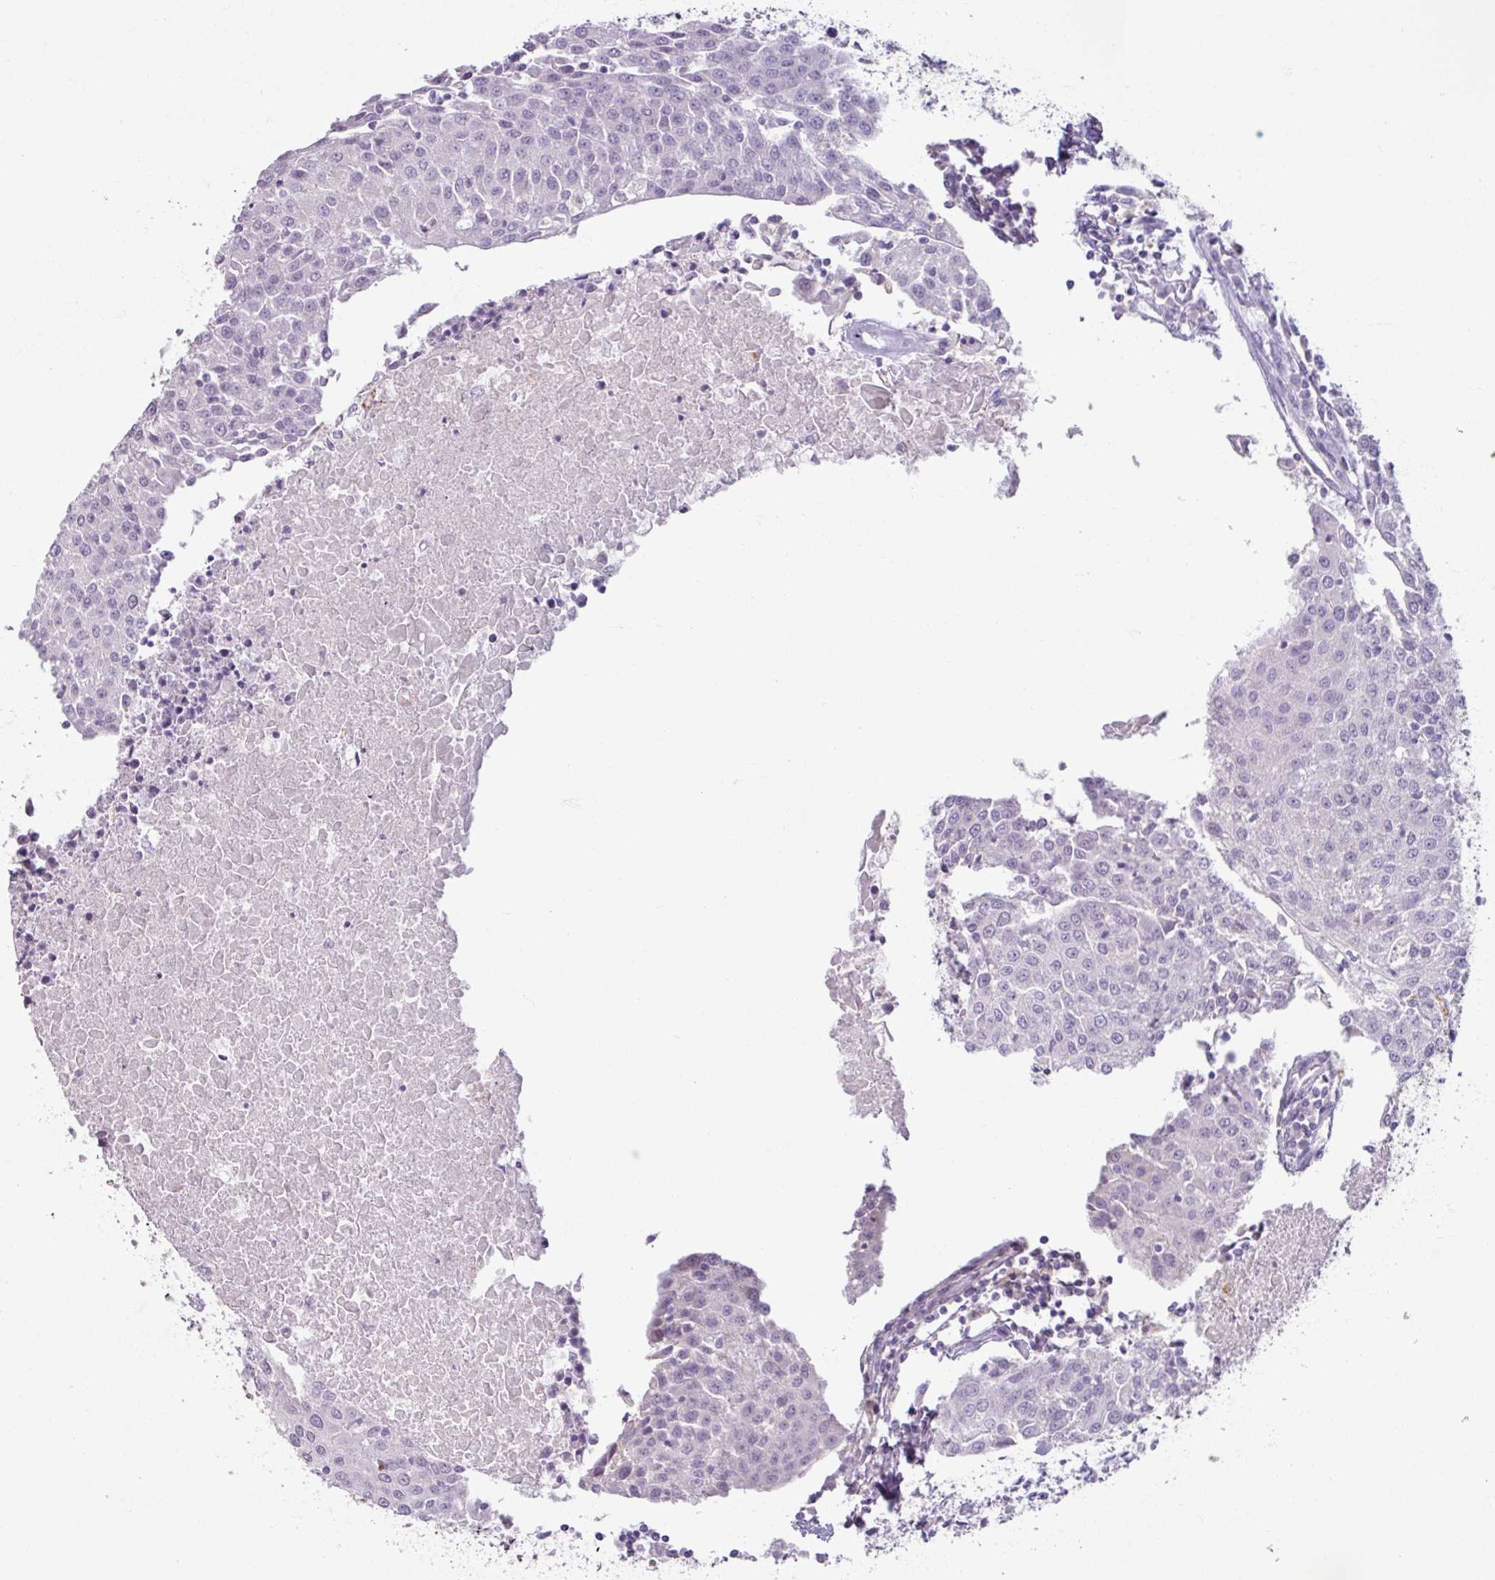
{"staining": {"intensity": "negative", "quantity": "none", "location": "none"}, "tissue": "urothelial cancer", "cell_type": "Tumor cells", "image_type": "cancer", "snomed": [{"axis": "morphology", "description": "Urothelial carcinoma, High grade"}, {"axis": "topography", "description": "Urinary bladder"}], "caption": "There is no significant positivity in tumor cells of high-grade urothelial carcinoma.", "gene": "SLC27A5", "patient": {"sex": "female", "age": 85}}